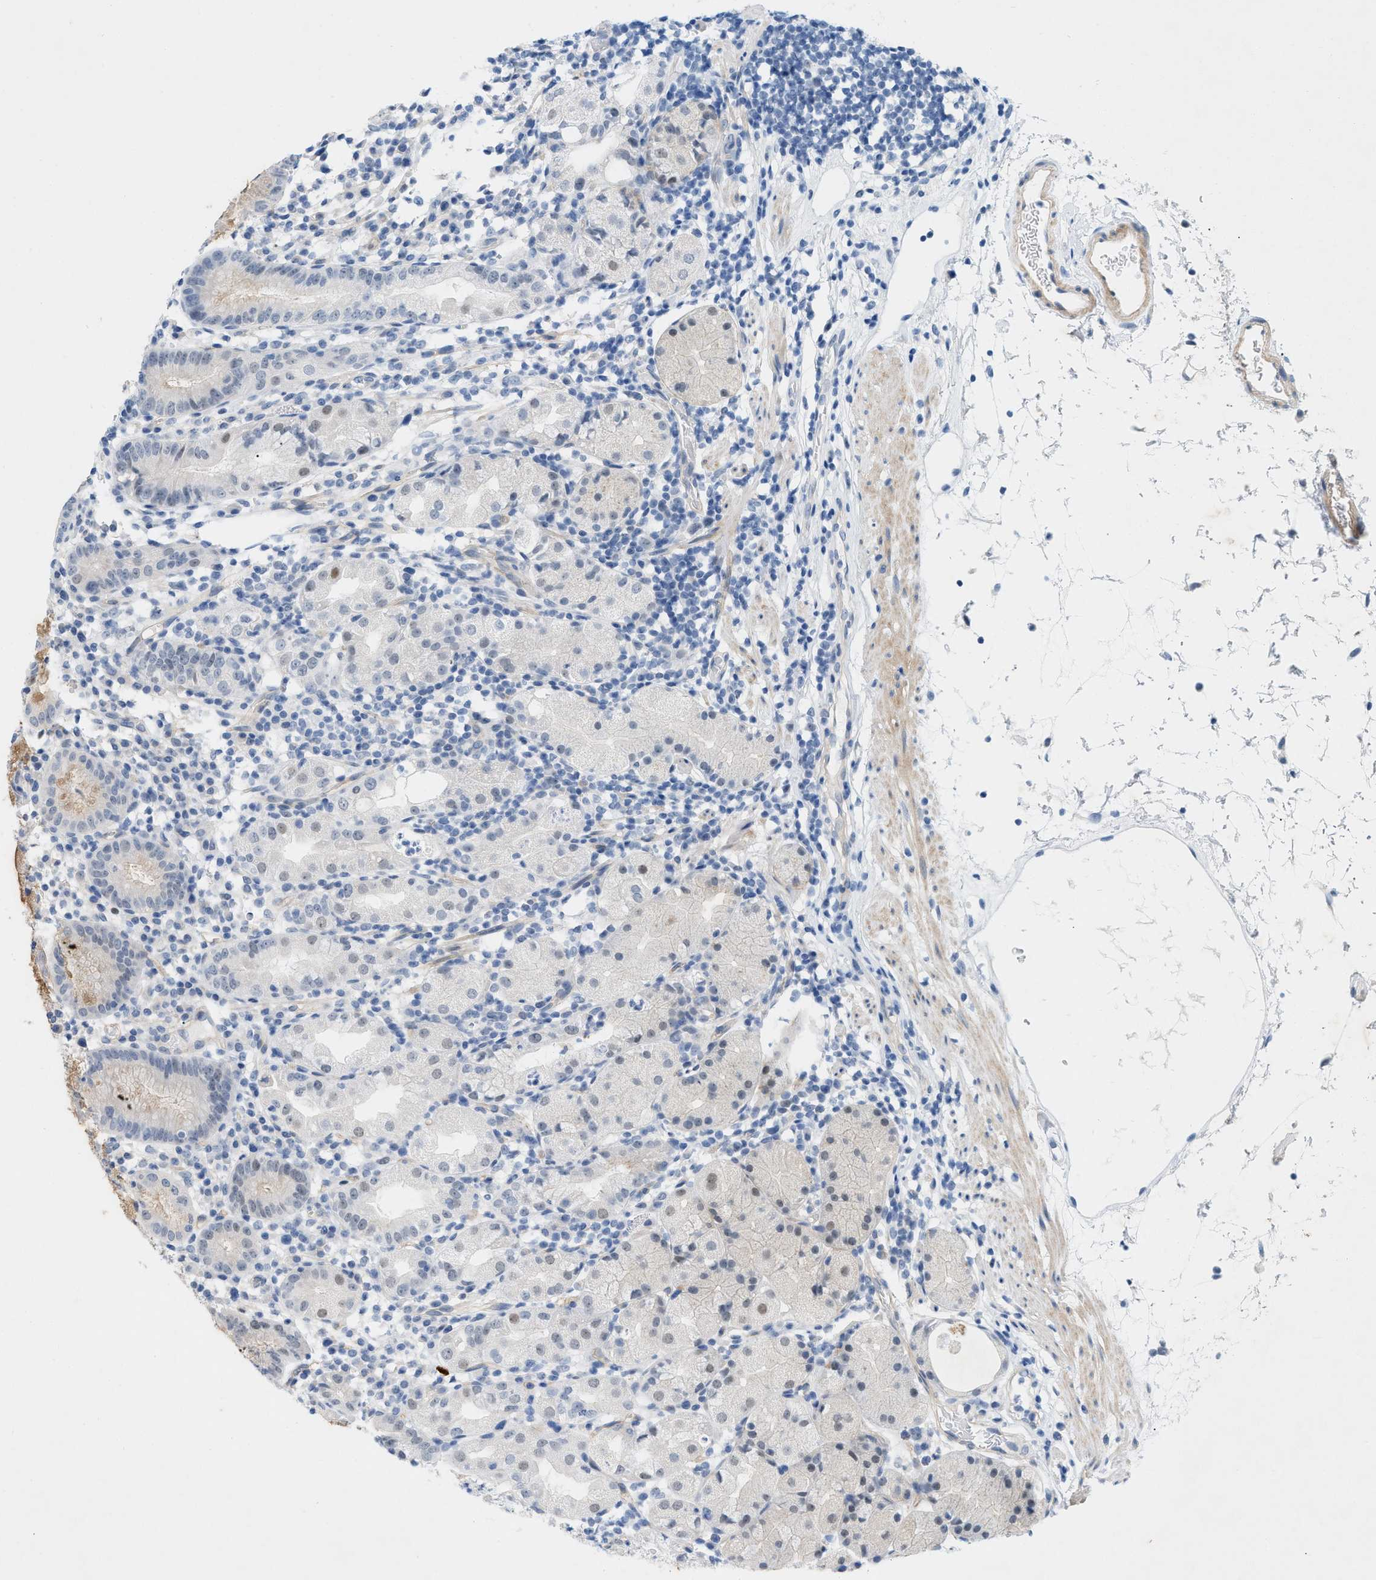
{"staining": {"intensity": "weak", "quantity": "<25%", "location": "nuclear"}, "tissue": "stomach", "cell_type": "Glandular cells", "image_type": "normal", "snomed": [{"axis": "morphology", "description": "Normal tissue, NOS"}, {"axis": "topography", "description": "Stomach"}, {"axis": "topography", "description": "Stomach, lower"}], "caption": "High magnification brightfield microscopy of unremarkable stomach stained with DAB (brown) and counterstained with hematoxylin (blue): glandular cells show no significant expression. (DAB IHC visualized using brightfield microscopy, high magnification).", "gene": "HLTF", "patient": {"sex": "female", "age": 75}}